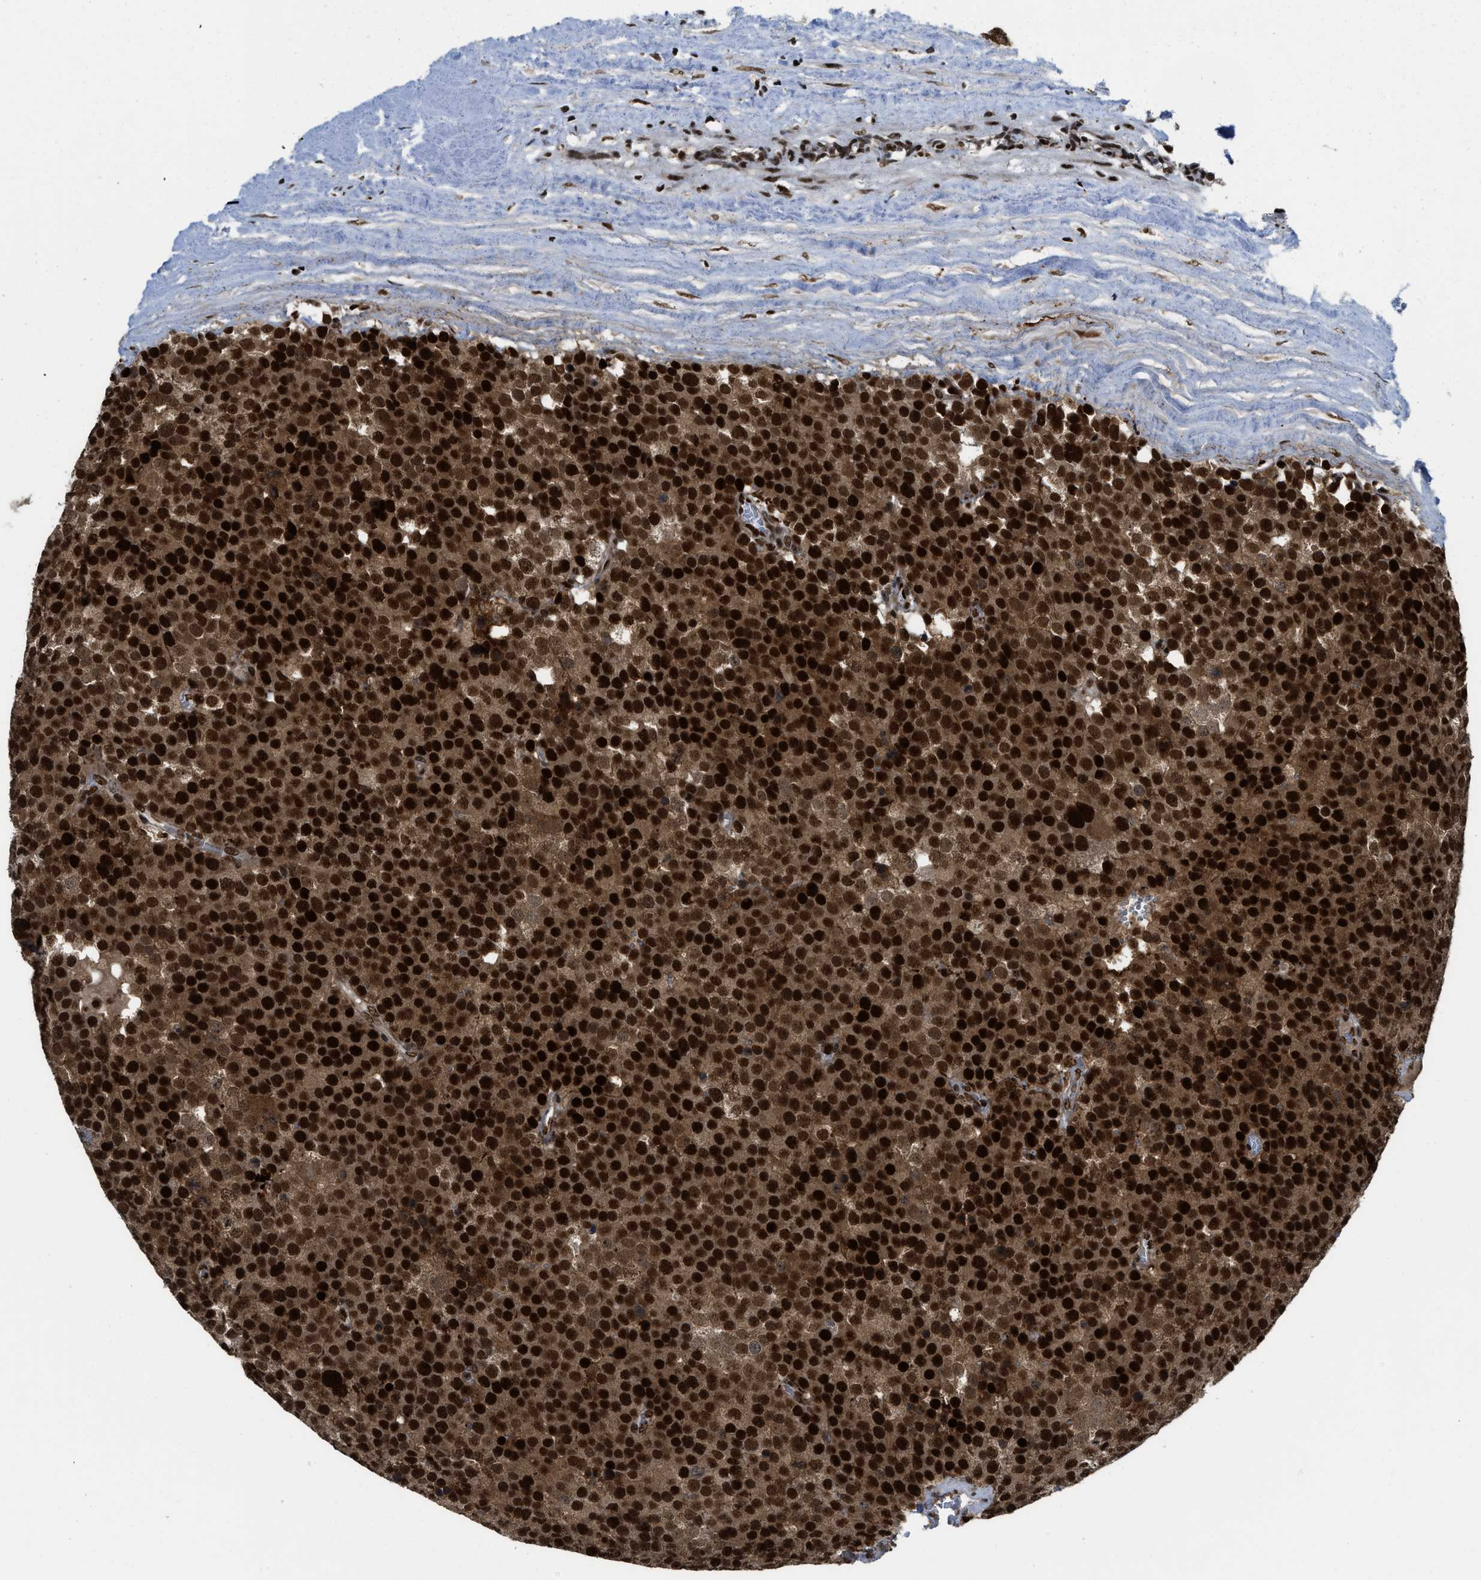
{"staining": {"intensity": "strong", "quantity": ">75%", "location": "cytoplasmic/membranous,nuclear"}, "tissue": "testis cancer", "cell_type": "Tumor cells", "image_type": "cancer", "snomed": [{"axis": "morphology", "description": "Normal tissue, NOS"}, {"axis": "morphology", "description": "Seminoma, NOS"}, {"axis": "topography", "description": "Testis"}], "caption": "A histopathology image of testis cancer (seminoma) stained for a protein reveals strong cytoplasmic/membranous and nuclear brown staining in tumor cells.", "gene": "RFX5", "patient": {"sex": "male", "age": 71}}